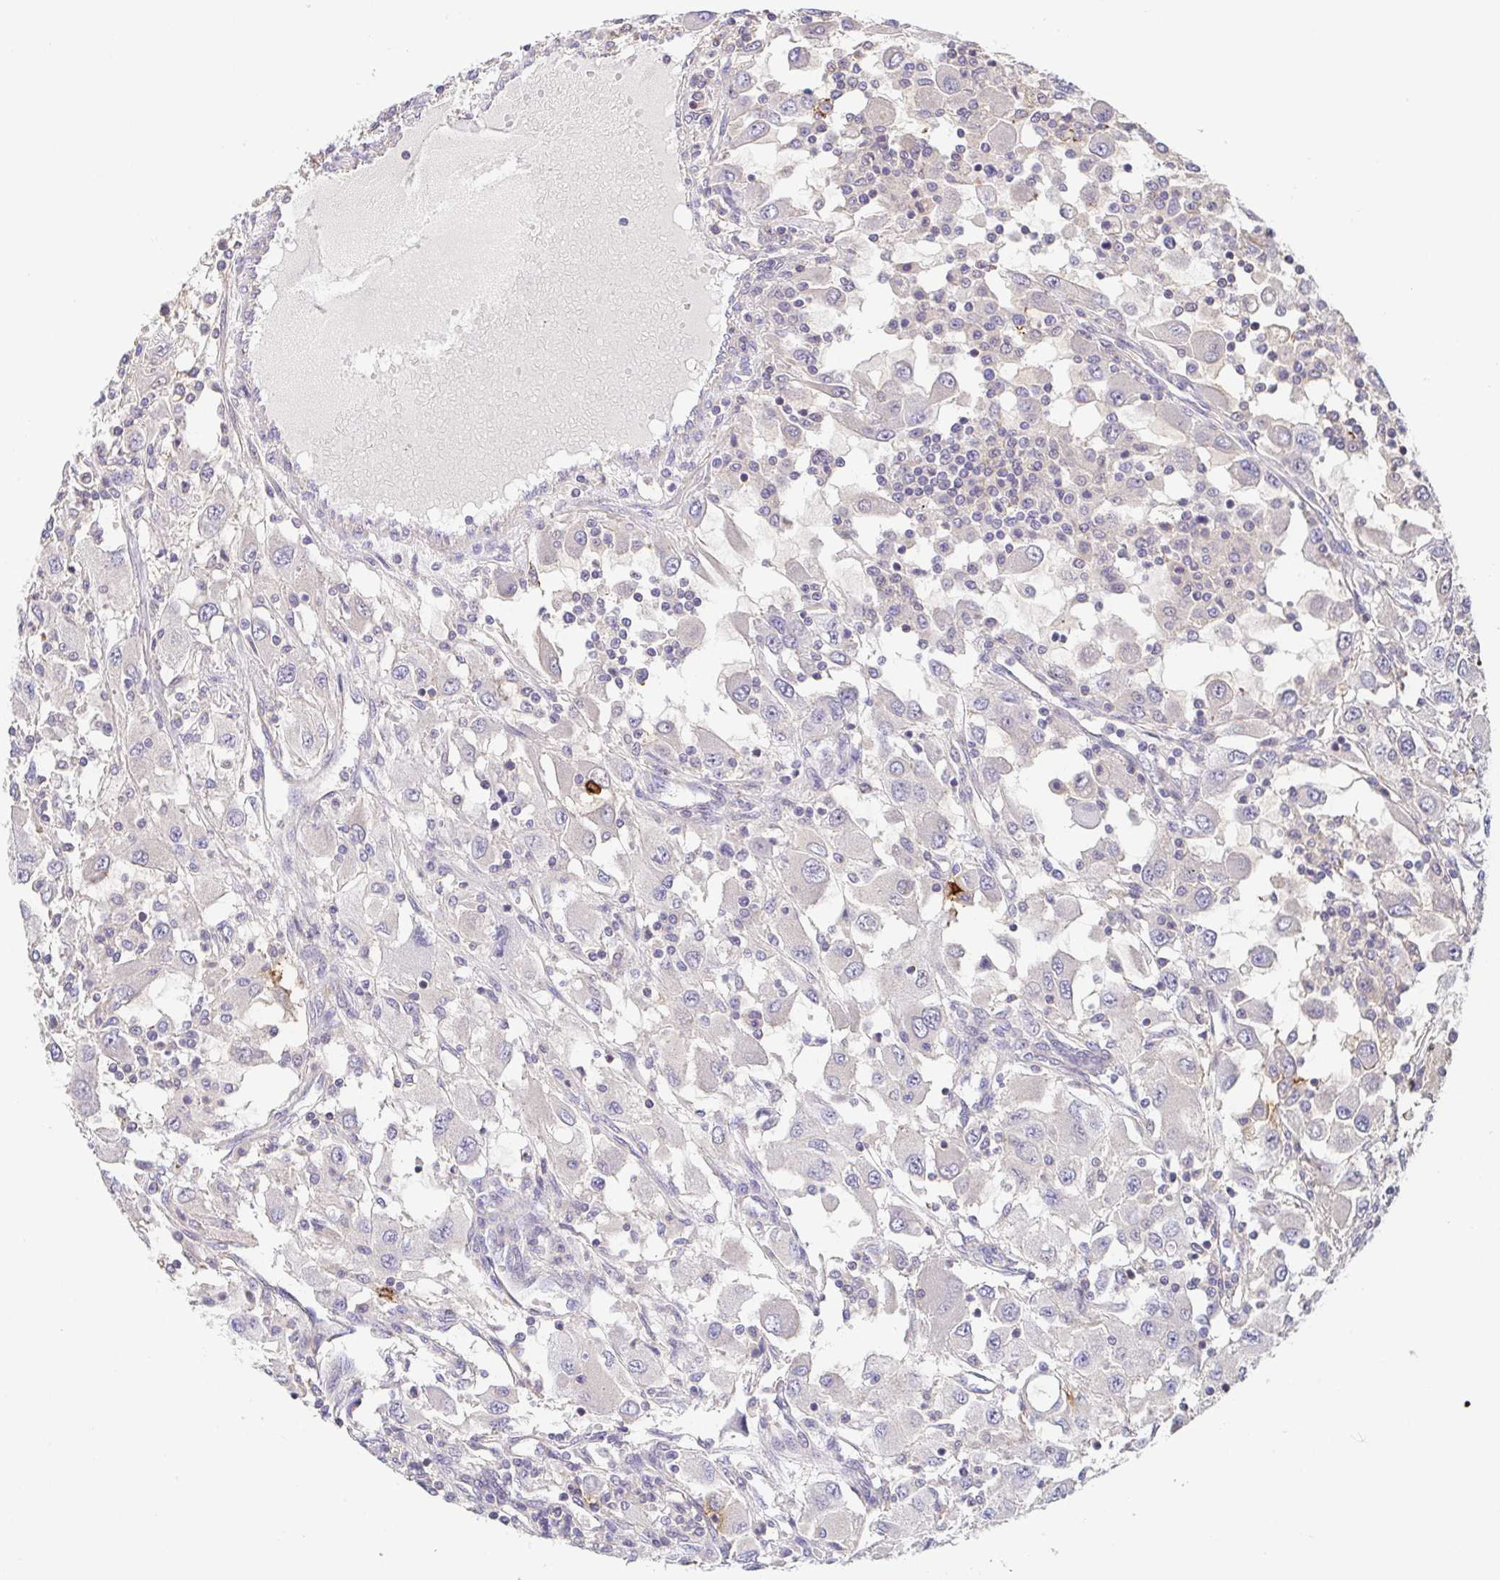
{"staining": {"intensity": "negative", "quantity": "none", "location": "none"}, "tissue": "renal cancer", "cell_type": "Tumor cells", "image_type": "cancer", "snomed": [{"axis": "morphology", "description": "Adenocarcinoma, NOS"}, {"axis": "topography", "description": "Kidney"}], "caption": "Immunohistochemical staining of renal cancer (adenocarcinoma) displays no significant expression in tumor cells.", "gene": "PREPL", "patient": {"sex": "female", "age": 67}}